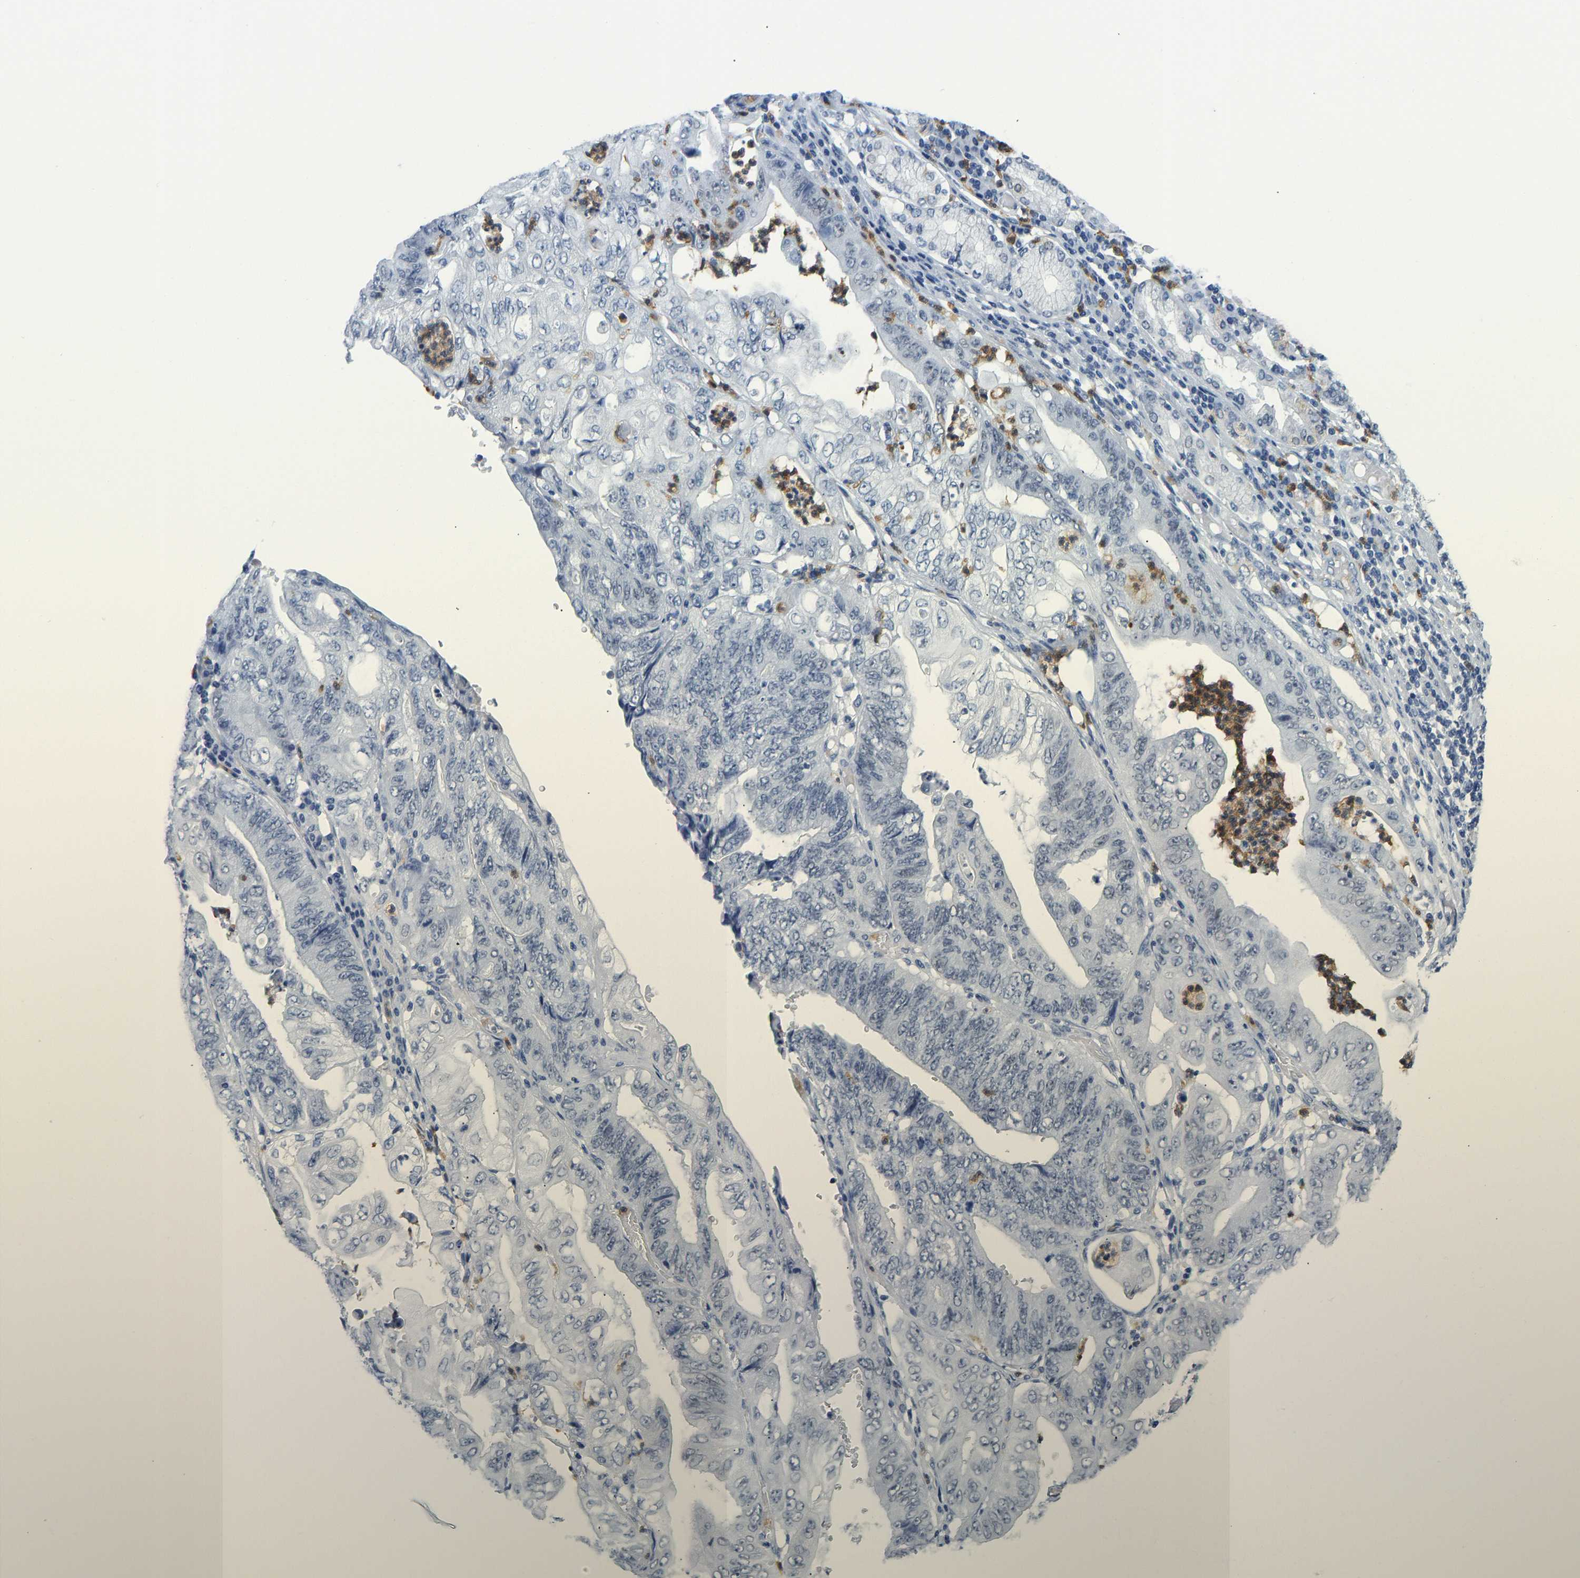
{"staining": {"intensity": "negative", "quantity": "none", "location": "none"}, "tissue": "stomach cancer", "cell_type": "Tumor cells", "image_type": "cancer", "snomed": [{"axis": "morphology", "description": "Adenocarcinoma, NOS"}, {"axis": "topography", "description": "Stomach"}], "caption": "Photomicrograph shows no significant protein positivity in tumor cells of stomach cancer.", "gene": "TXNDC2", "patient": {"sex": "female", "age": 73}}